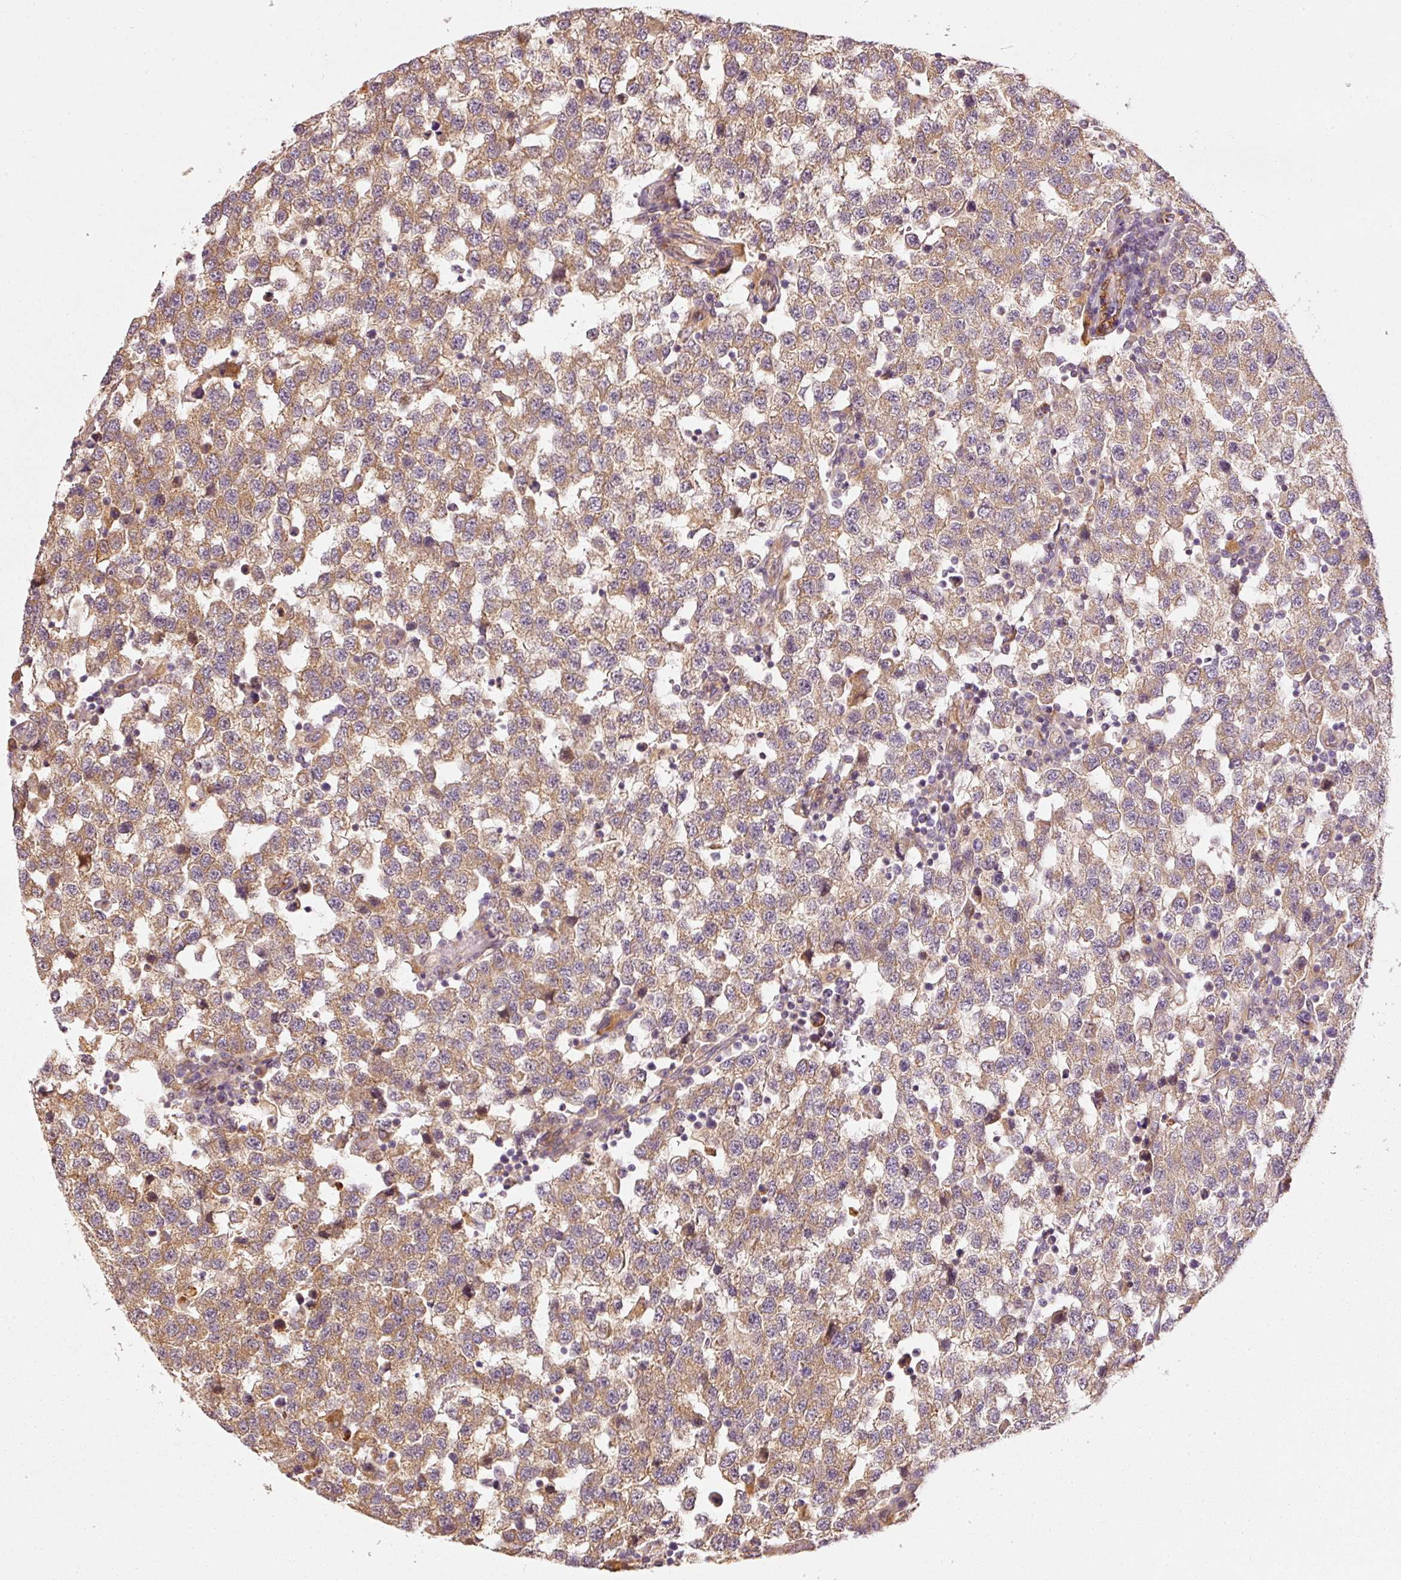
{"staining": {"intensity": "moderate", "quantity": ">75%", "location": "cytoplasmic/membranous"}, "tissue": "testis cancer", "cell_type": "Tumor cells", "image_type": "cancer", "snomed": [{"axis": "morphology", "description": "Seminoma, NOS"}, {"axis": "topography", "description": "Testis"}], "caption": "This micrograph exhibits seminoma (testis) stained with immunohistochemistry (IHC) to label a protein in brown. The cytoplasmic/membranous of tumor cells show moderate positivity for the protein. Nuclei are counter-stained blue.", "gene": "MTHFD1L", "patient": {"sex": "male", "age": 34}}